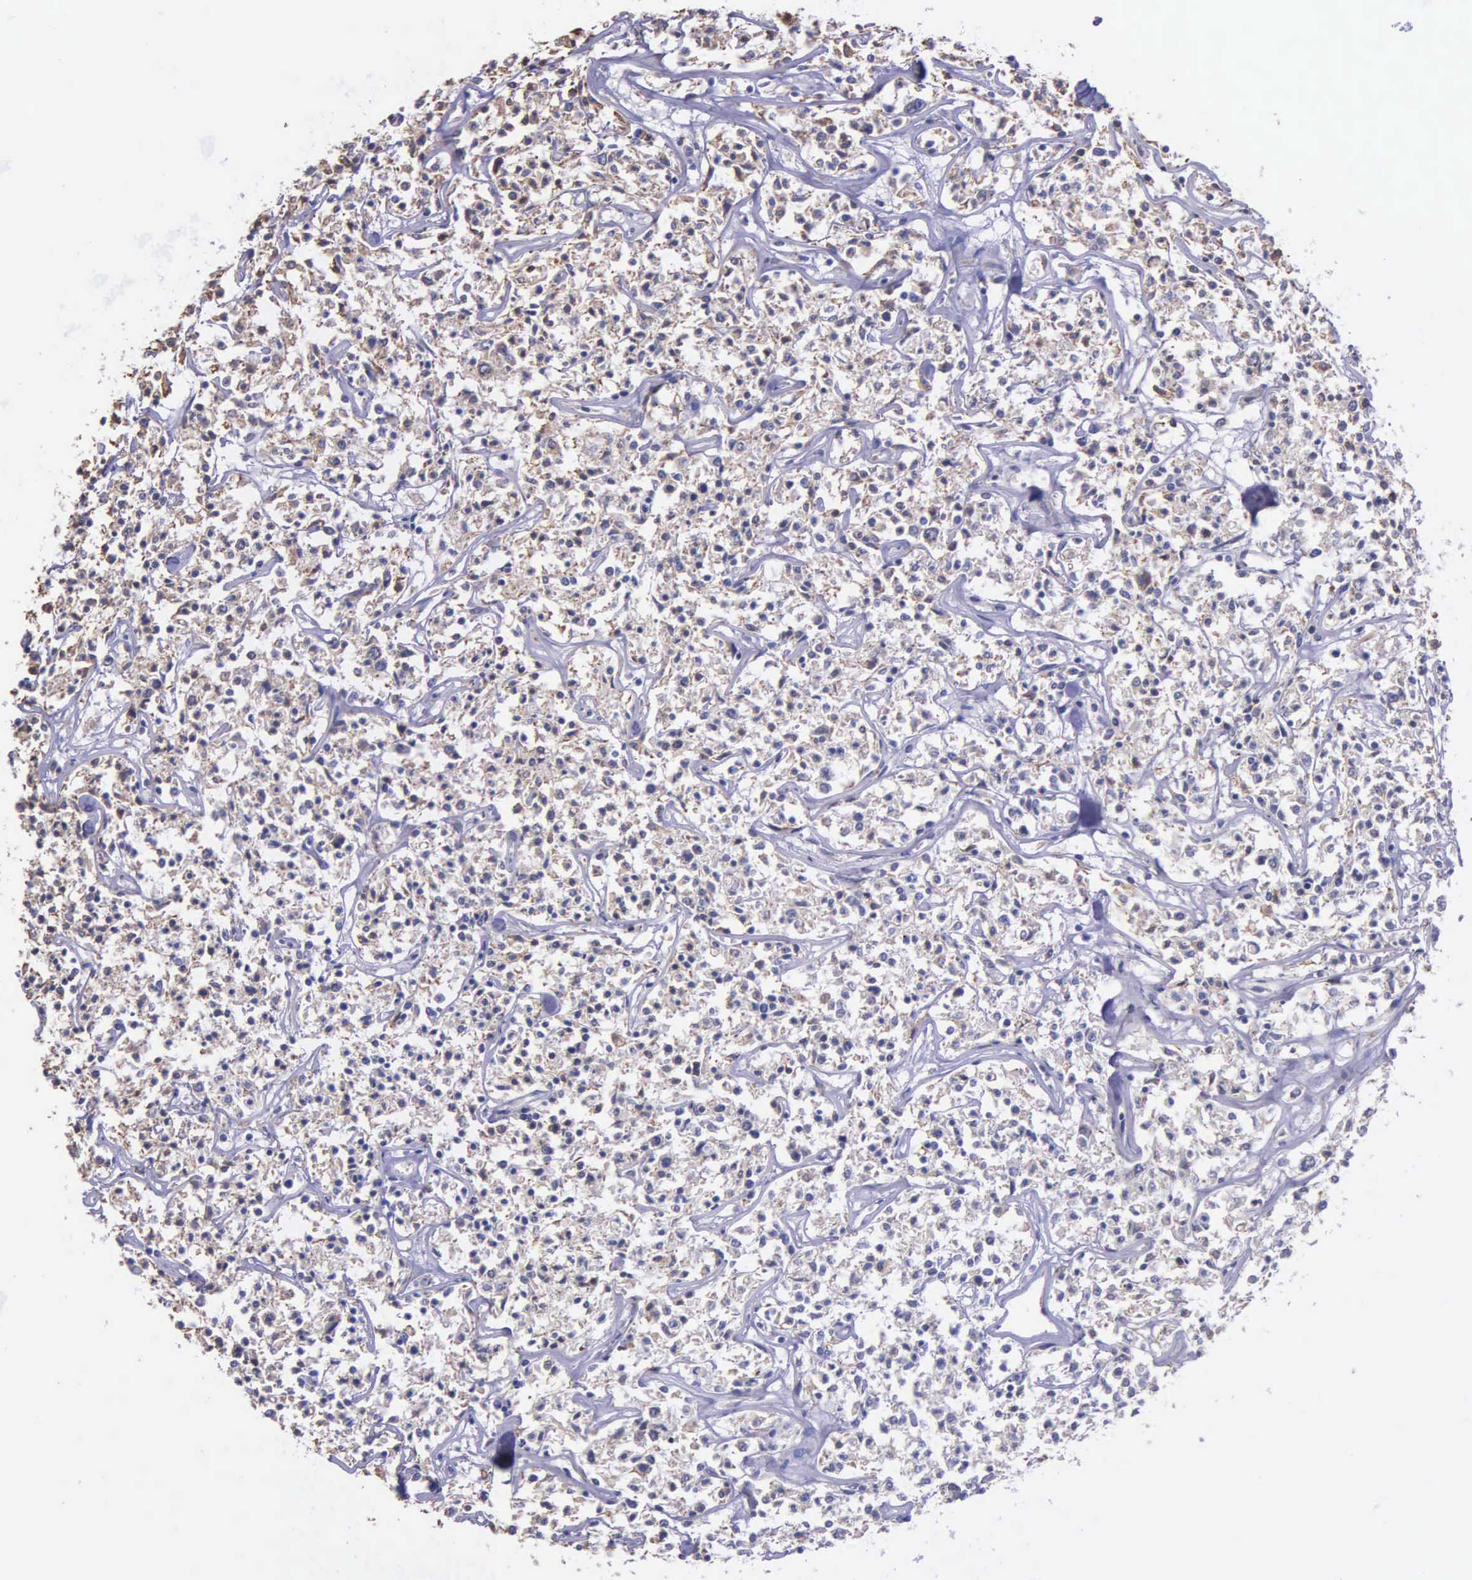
{"staining": {"intensity": "weak", "quantity": ">75%", "location": "cytoplasmic/membranous"}, "tissue": "lymphoma", "cell_type": "Tumor cells", "image_type": "cancer", "snomed": [{"axis": "morphology", "description": "Malignant lymphoma, non-Hodgkin's type, Low grade"}, {"axis": "topography", "description": "Small intestine"}], "caption": "Brown immunohistochemical staining in low-grade malignant lymphoma, non-Hodgkin's type reveals weak cytoplasmic/membranous expression in approximately >75% of tumor cells.", "gene": "ZC3H12B", "patient": {"sex": "female", "age": 59}}